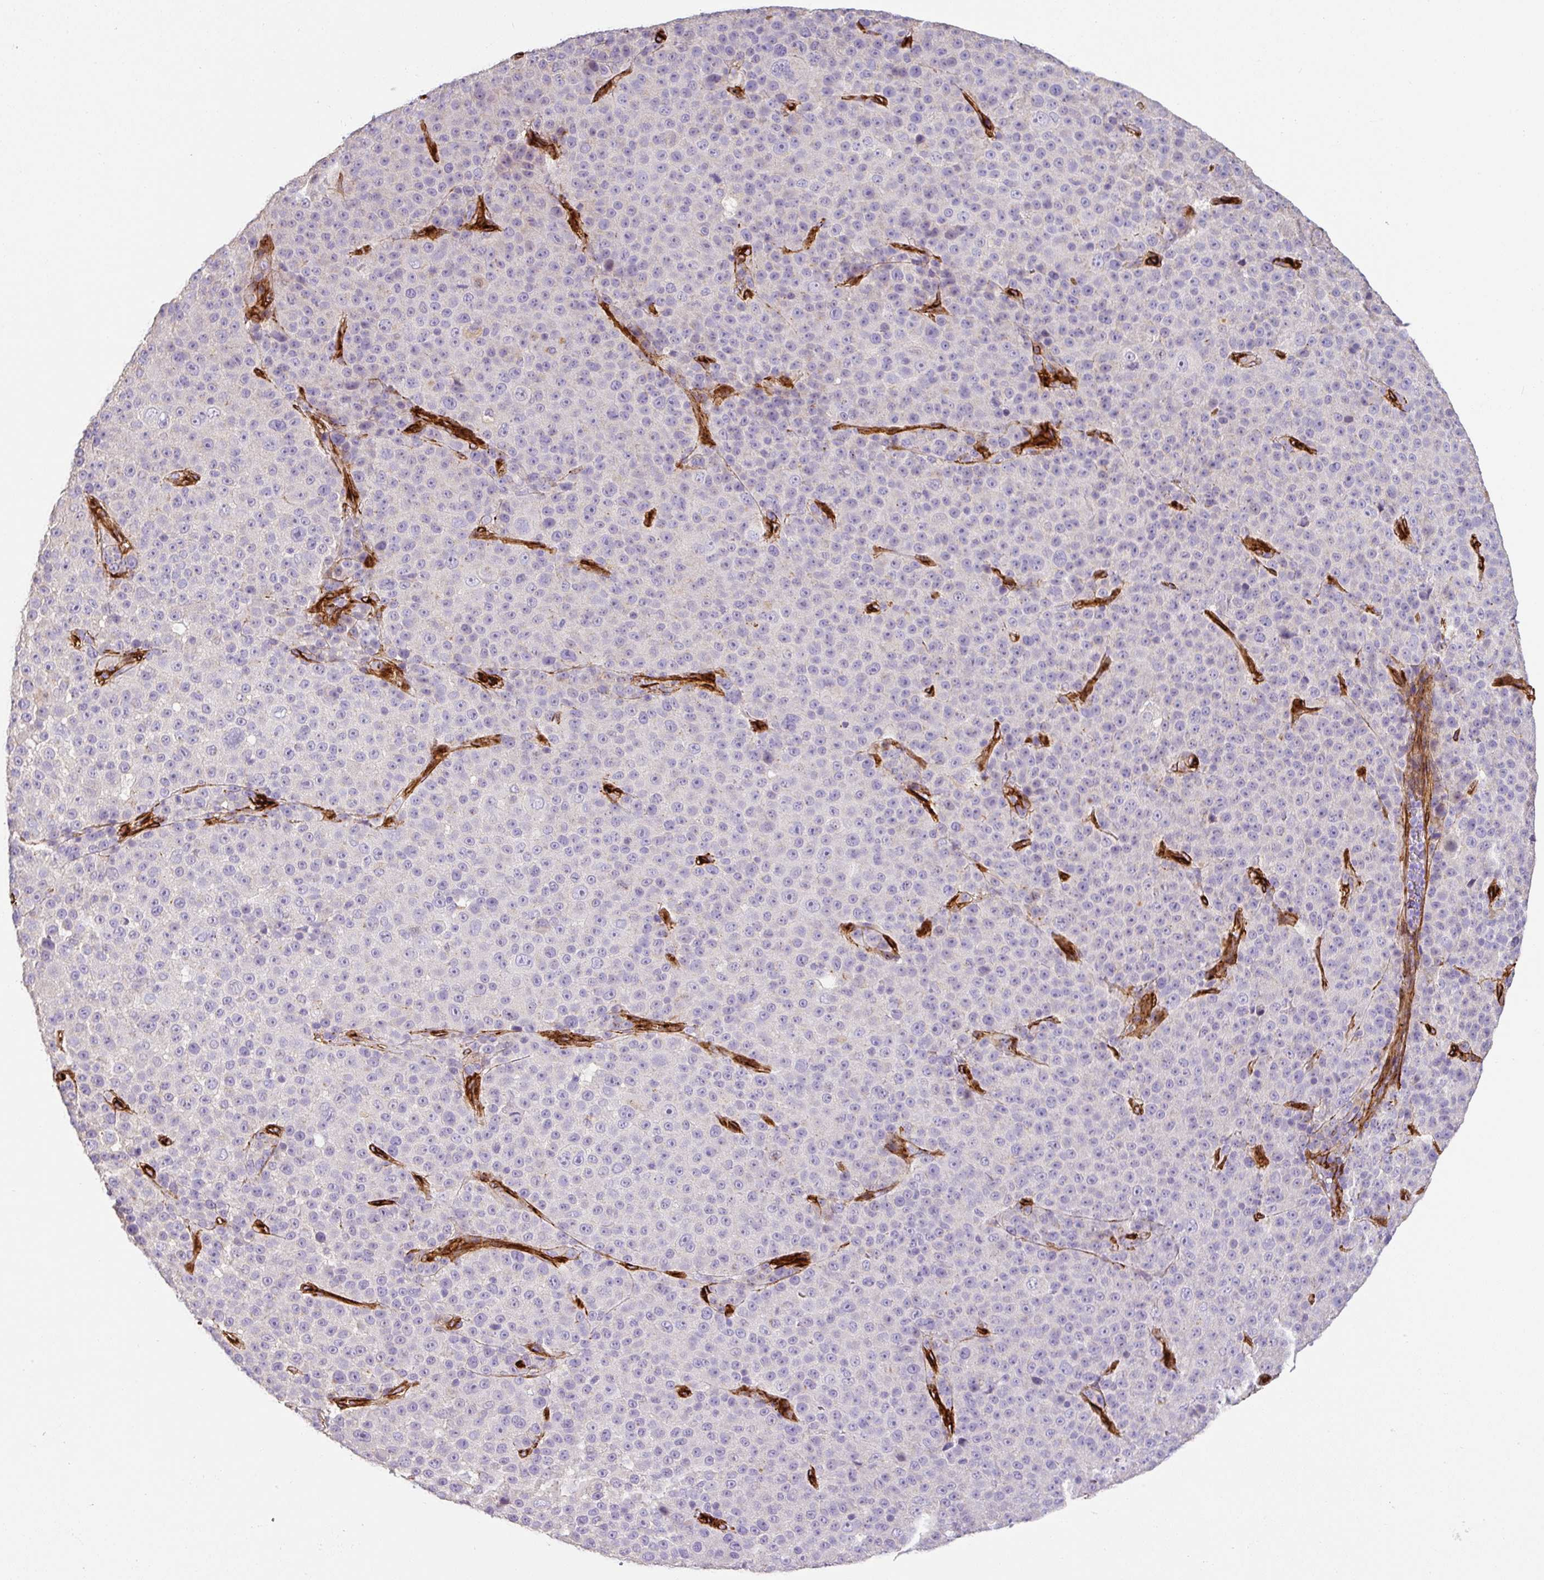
{"staining": {"intensity": "negative", "quantity": "none", "location": "none"}, "tissue": "melanoma", "cell_type": "Tumor cells", "image_type": "cancer", "snomed": [{"axis": "morphology", "description": "Malignant melanoma, Metastatic site"}, {"axis": "topography", "description": "Skin"}, {"axis": "topography", "description": "Lymph node"}], "caption": "IHC of melanoma demonstrates no positivity in tumor cells.", "gene": "SLC25A17", "patient": {"sex": "male", "age": 66}}